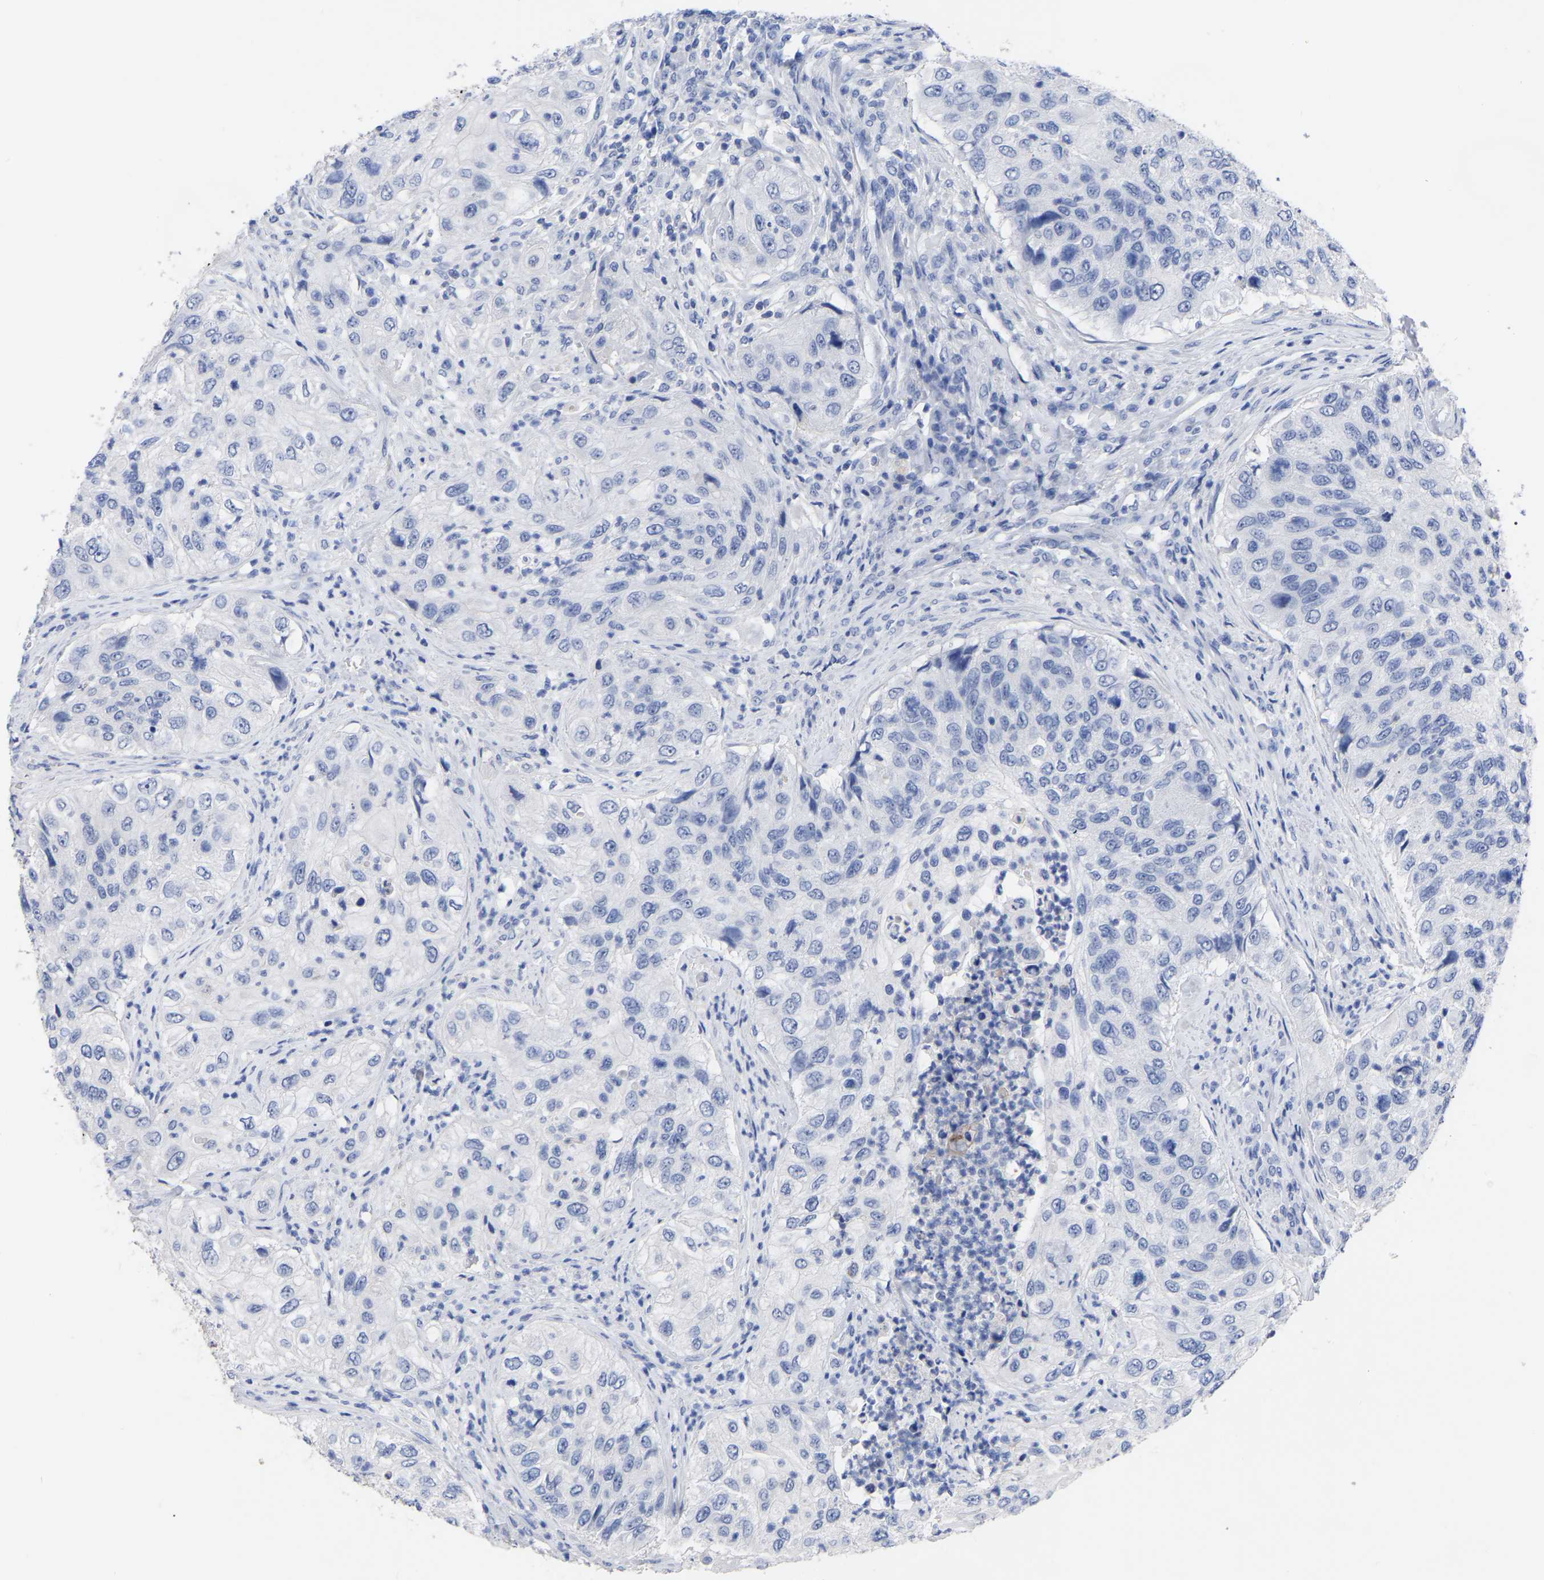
{"staining": {"intensity": "negative", "quantity": "none", "location": "none"}, "tissue": "urothelial cancer", "cell_type": "Tumor cells", "image_type": "cancer", "snomed": [{"axis": "morphology", "description": "Urothelial carcinoma, High grade"}, {"axis": "topography", "description": "Urinary bladder"}], "caption": "The photomicrograph displays no staining of tumor cells in high-grade urothelial carcinoma.", "gene": "ANXA13", "patient": {"sex": "female", "age": 60}}